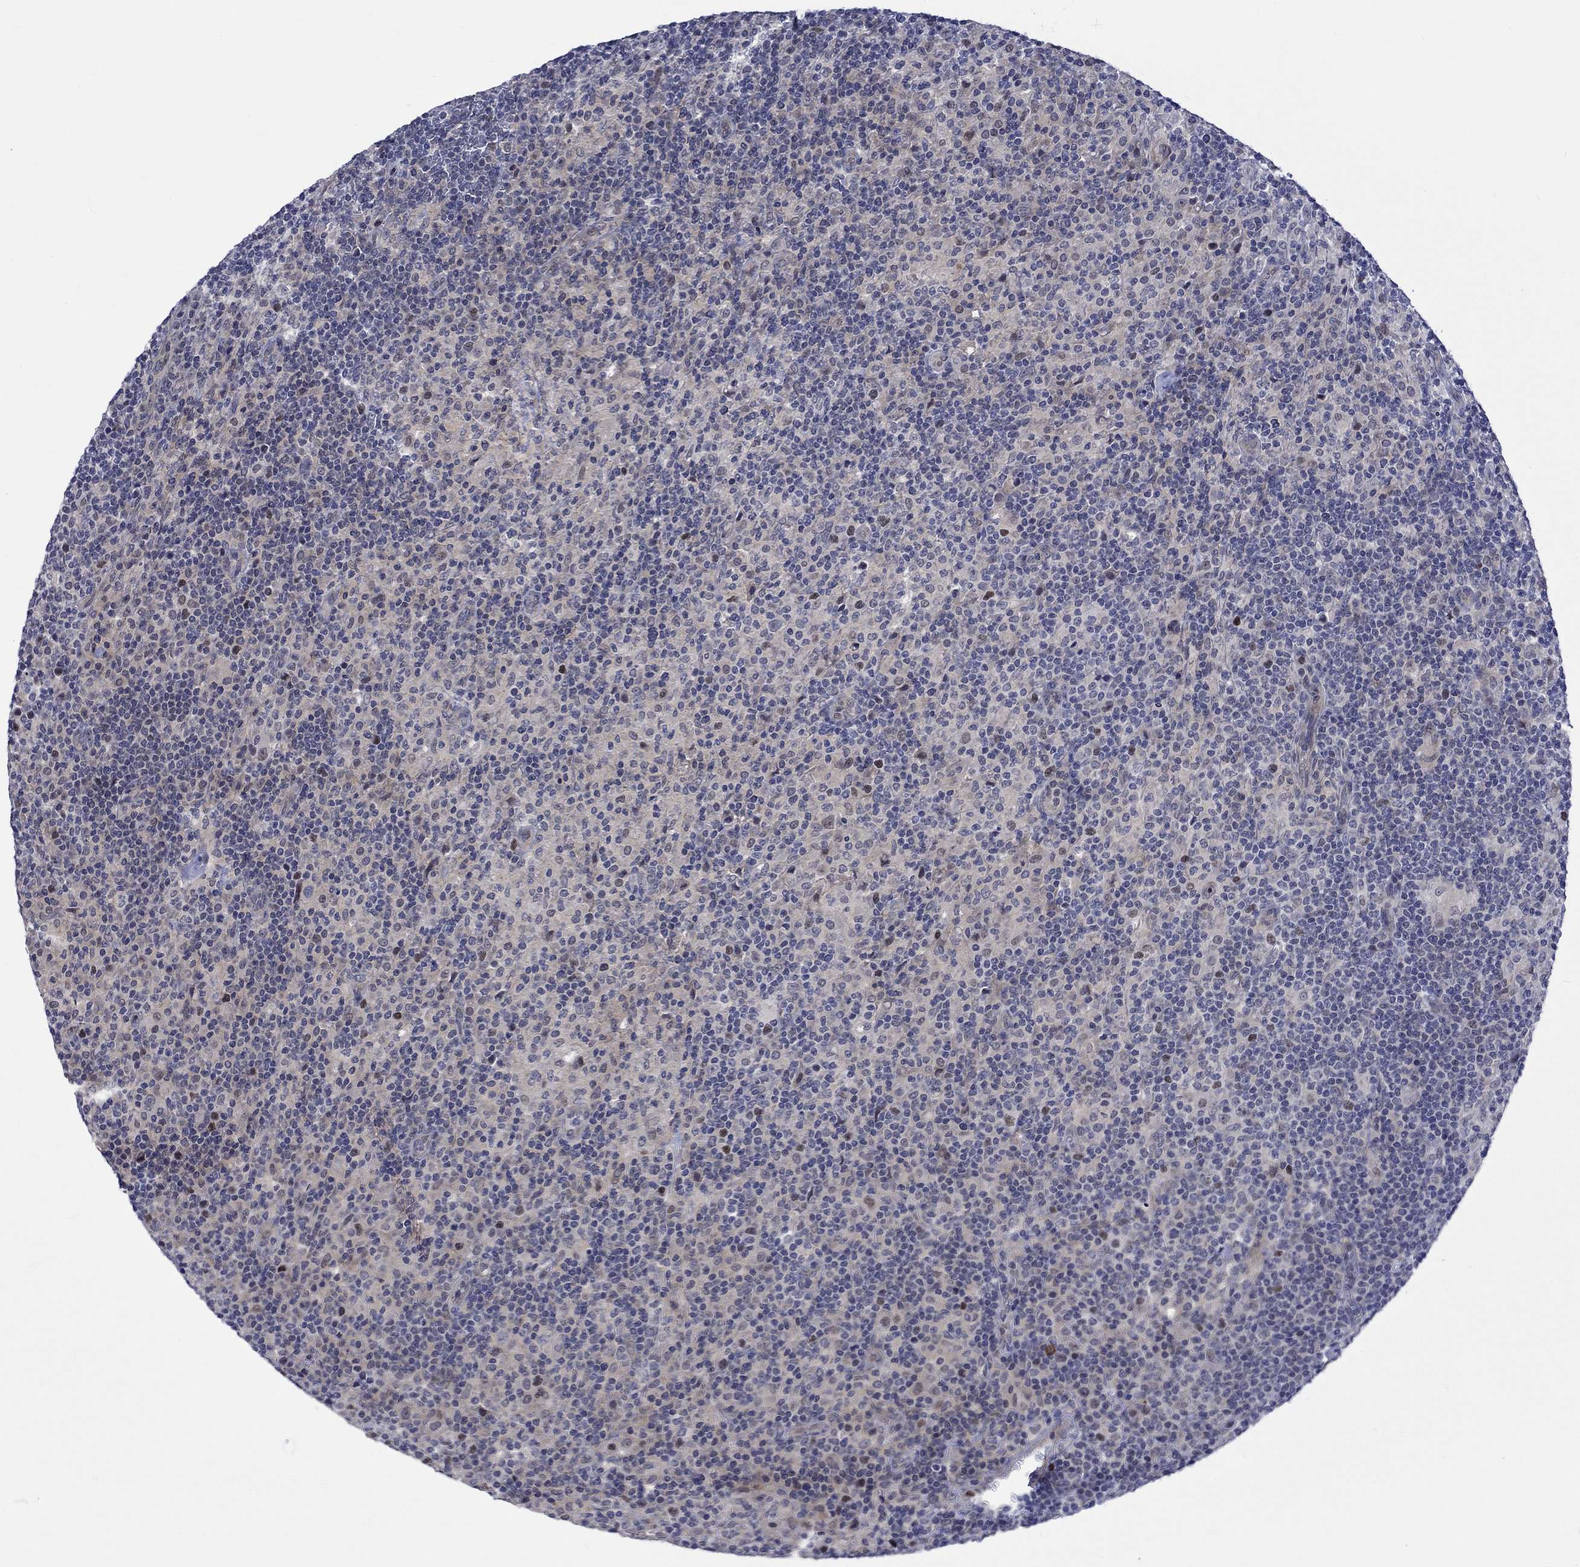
{"staining": {"intensity": "negative", "quantity": "none", "location": "none"}, "tissue": "lymphoma", "cell_type": "Tumor cells", "image_type": "cancer", "snomed": [{"axis": "morphology", "description": "Hodgkin's disease, NOS"}, {"axis": "topography", "description": "Lymph node"}], "caption": "Hodgkin's disease stained for a protein using immunohistochemistry demonstrates no staining tumor cells.", "gene": "E2F8", "patient": {"sex": "male", "age": 70}}